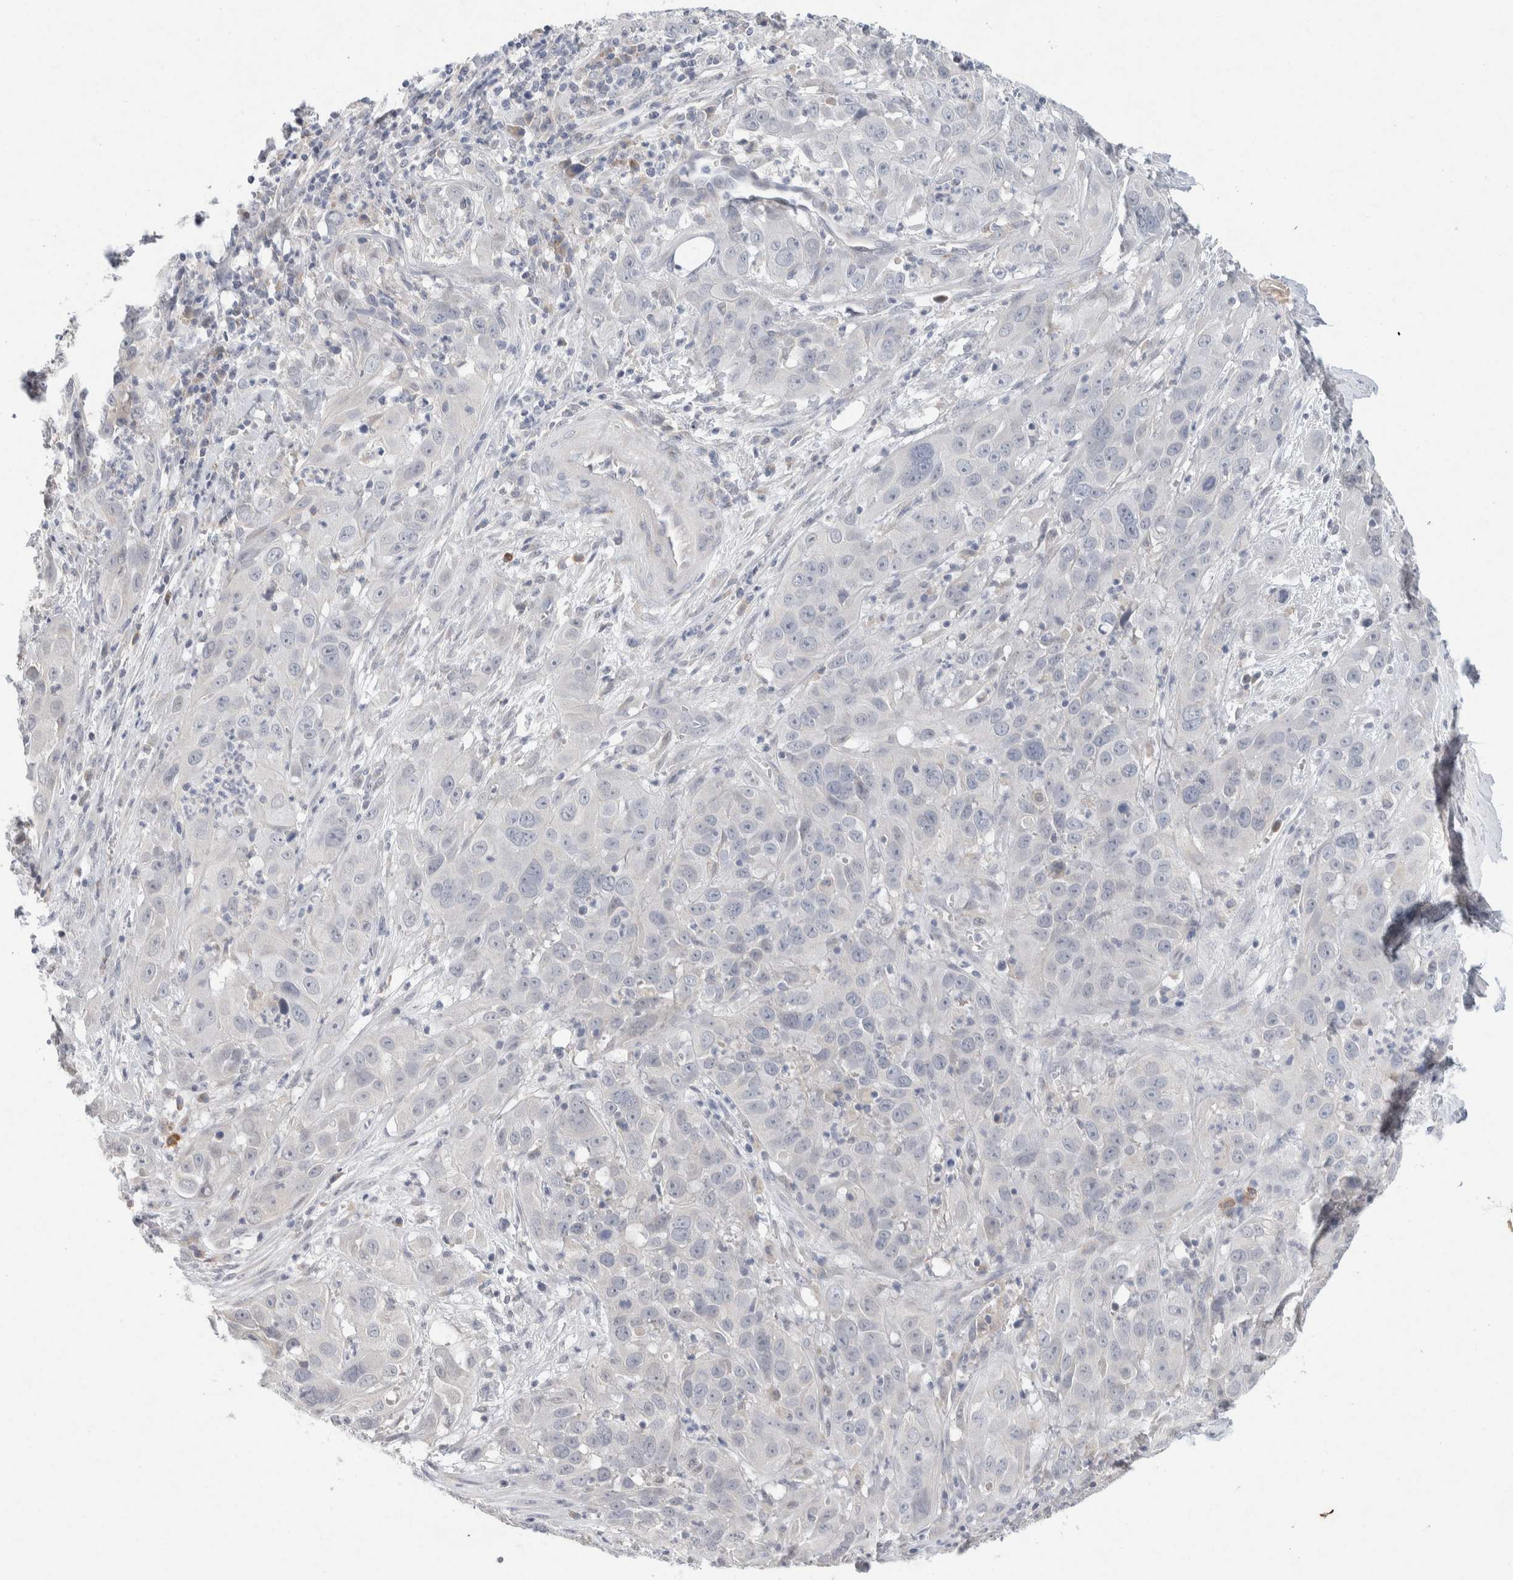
{"staining": {"intensity": "negative", "quantity": "none", "location": "none"}, "tissue": "cervical cancer", "cell_type": "Tumor cells", "image_type": "cancer", "snomed": [{"axis": "morphology", "description": "Squamous cell carcinoma, NOS"}, {"axis": "topography", "description": "Cervix"}], "caption": "IHC histopathology image of cervical squamous cell carcinoma stained for a protein (brown), which shows no positivity in tumor cells.", "gene": "CMTM4", "patient": {"sex": "female", "age": 32}}